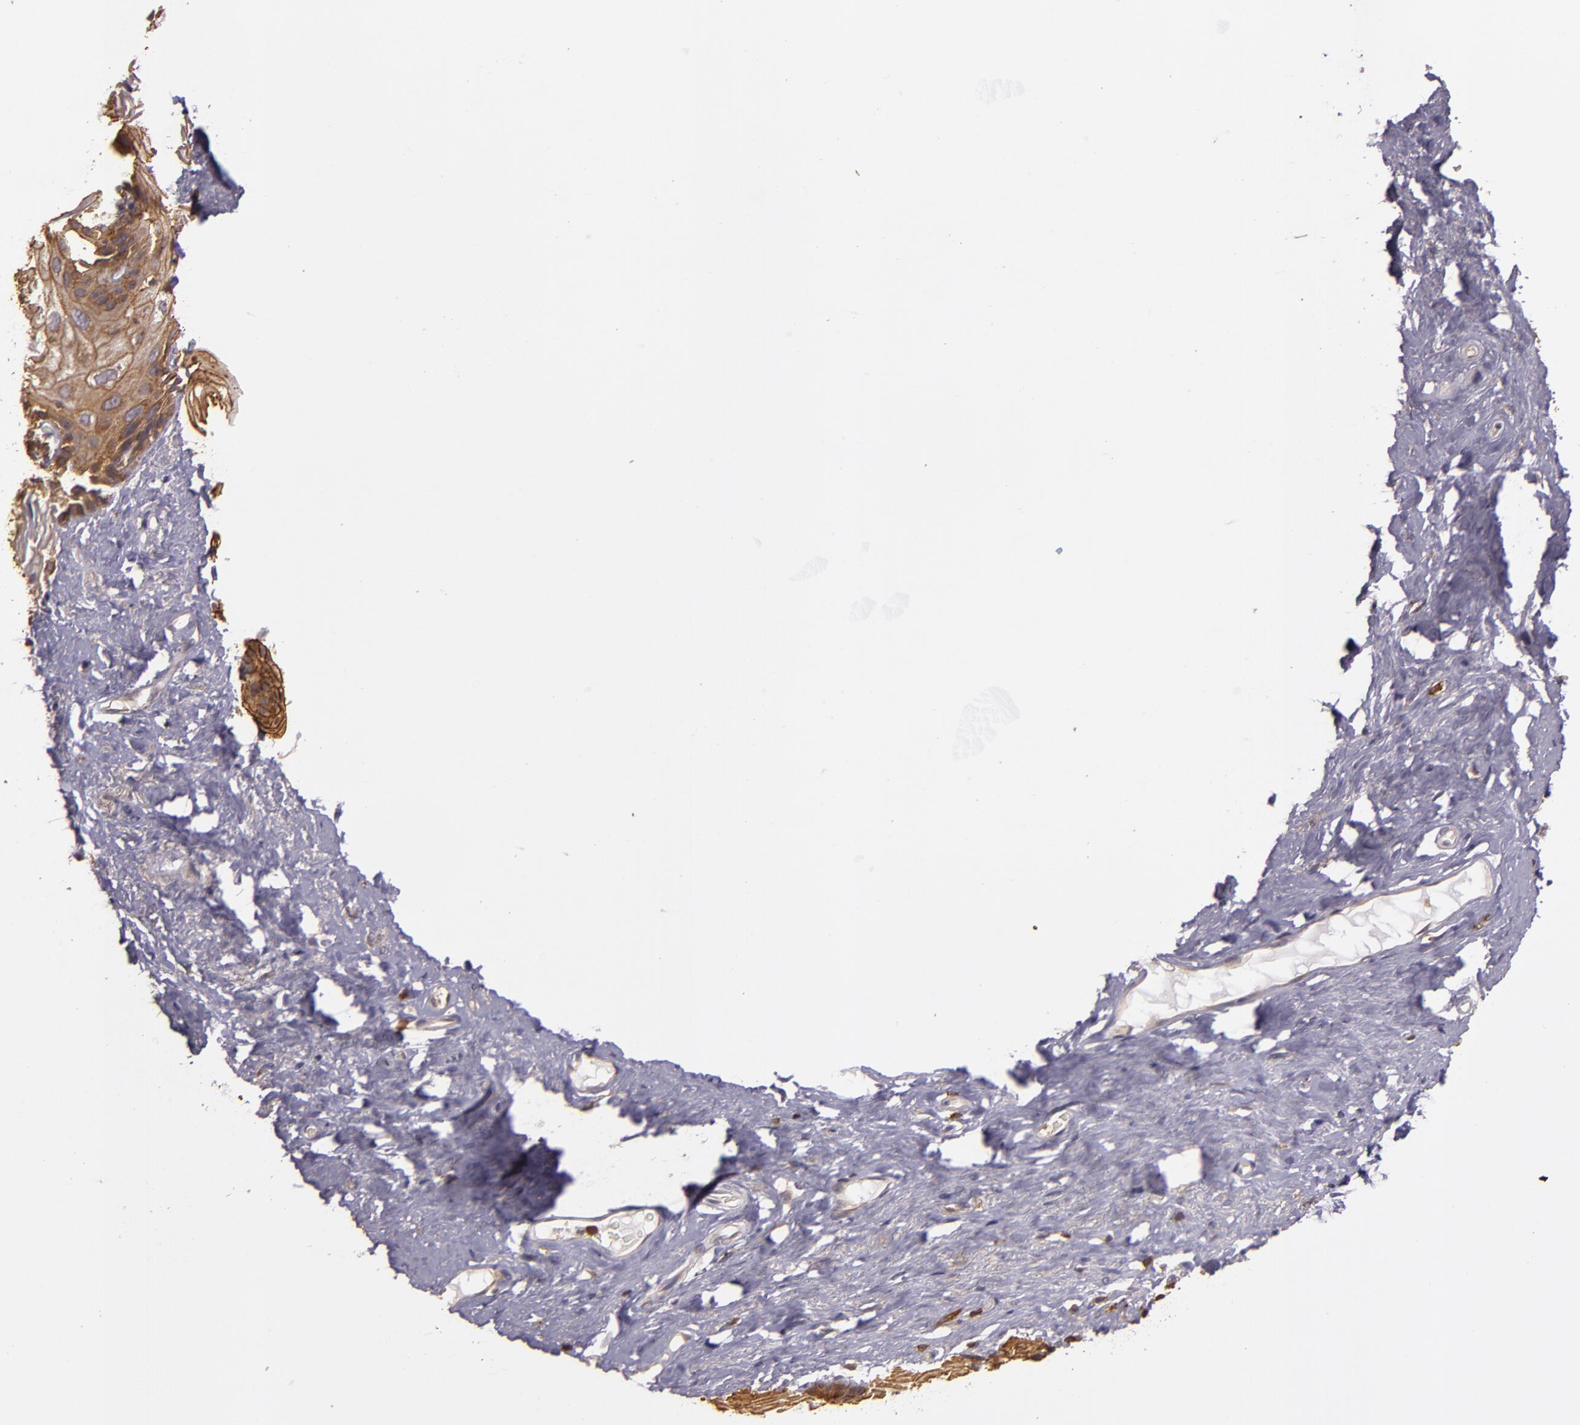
{"staining": {"intensity": "moderate", "quantity": "25%-75%", "location": "cytoplasmic/membranous"}, "tissue": "vagina", "cell_type": "Squamous epithelial cells", "image_type": "normal", "snomed": [{"axis": "morphology", "description": "Normal tissue, NOS"}, {"axis": "topography", "description": "Vagina"}], "caption": "Immunohistochemistry (IHC) (DAB (3,3'-diaminobenzidine)) staining of unremarkable human vagina shows moderate cytoplasmic/membranous protein positivity in about 25%-75% of squamous epithelial cells.", "gene": "SLC9A3R1", "patient": {"sex": "female", "age": 61}}